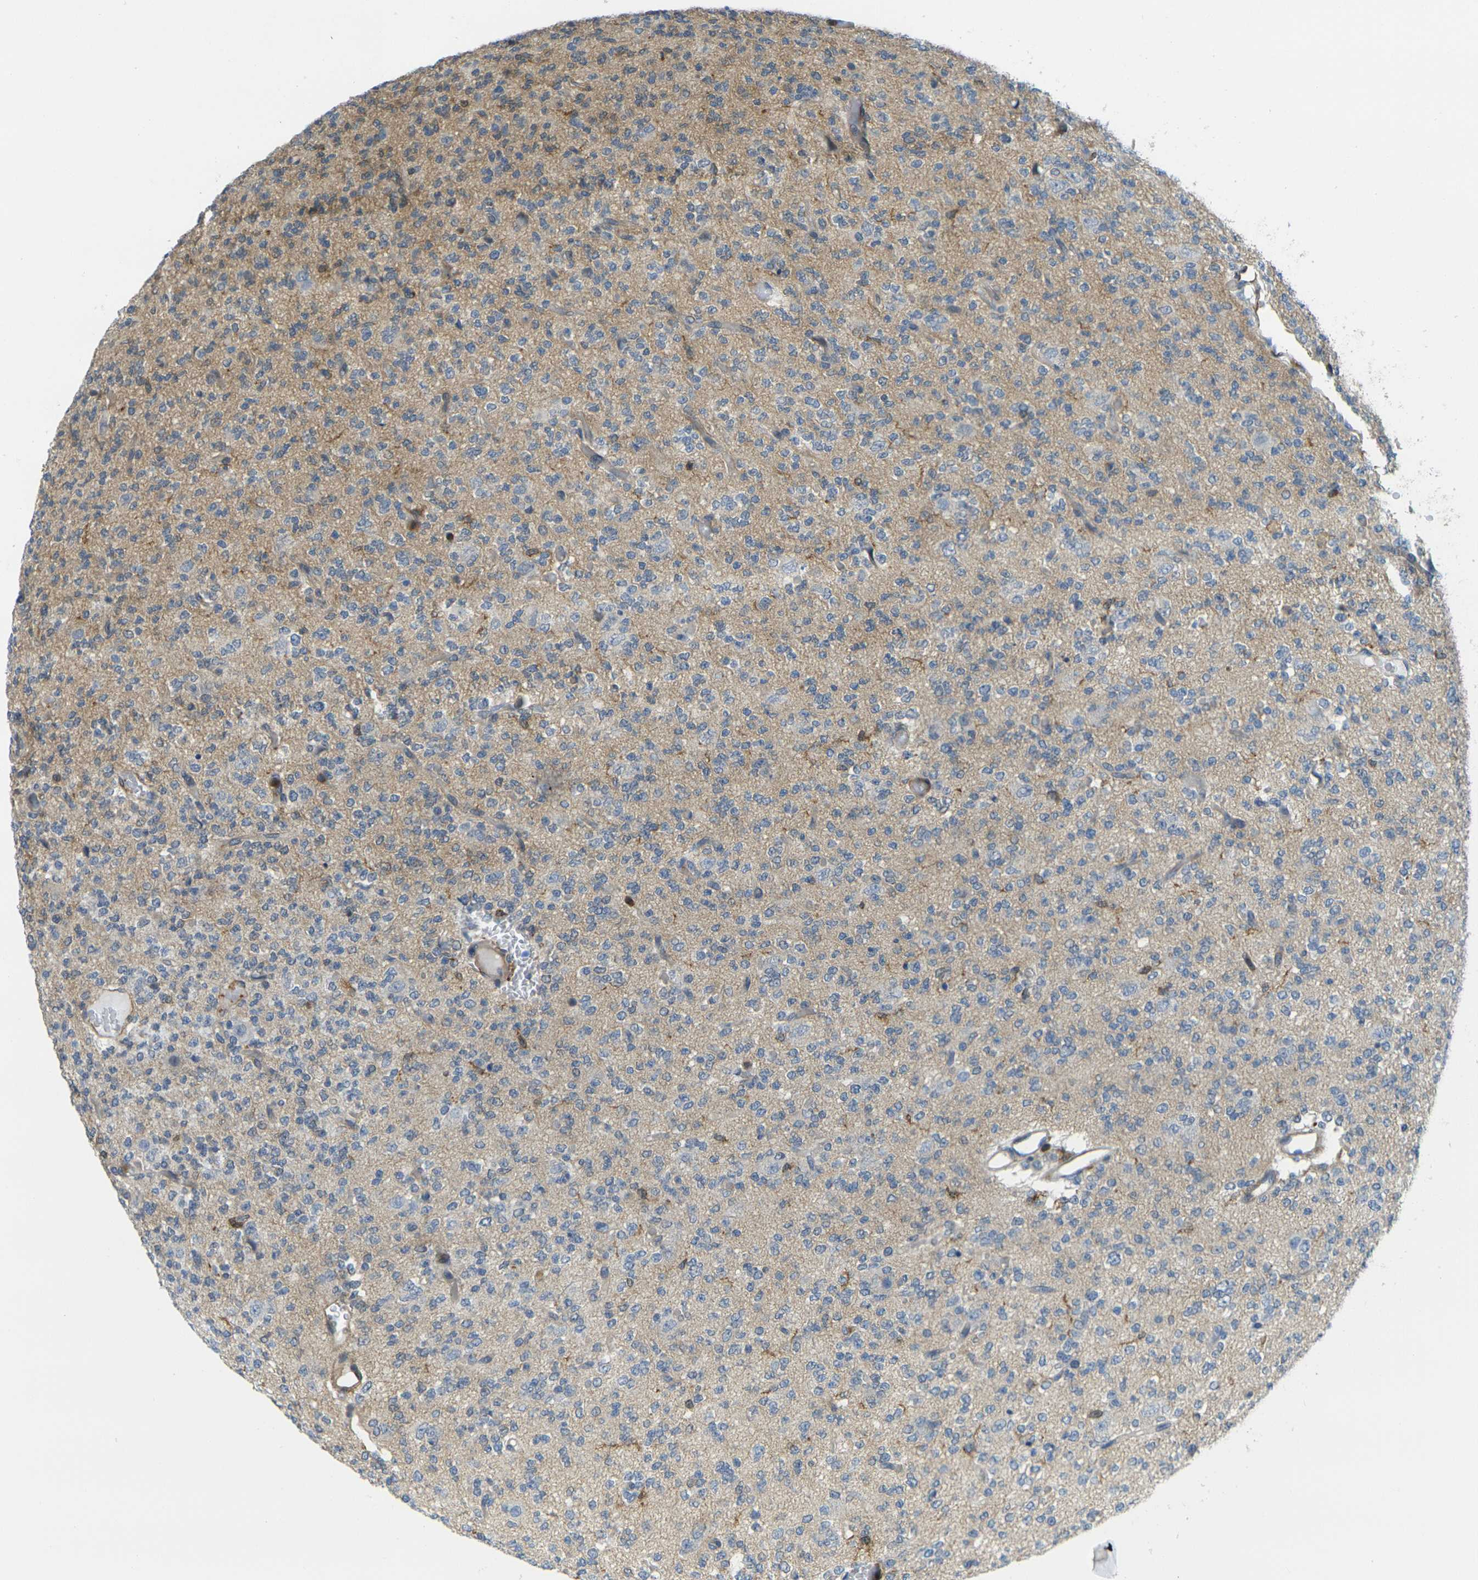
{"staining": {"intensity": "weak", "quantity": "<25%", "location": "cytoplasmic/membranous"}, "tissue": "glioma", "cell_type": "Tumor cells", "image_type": "cancer", "snomed": [{"axis": "morphology", "description": "Glioma, malignant, Low grade"}, {"axis": "topography", "description": "Brain"}], "caption": "An immunohistochemistry (IHC) histopathology image of glioma is shown. There is no staining in tumor cells of glioma.", "gene": "LASP1", "patient": {"sex": "male", "age": 38}}